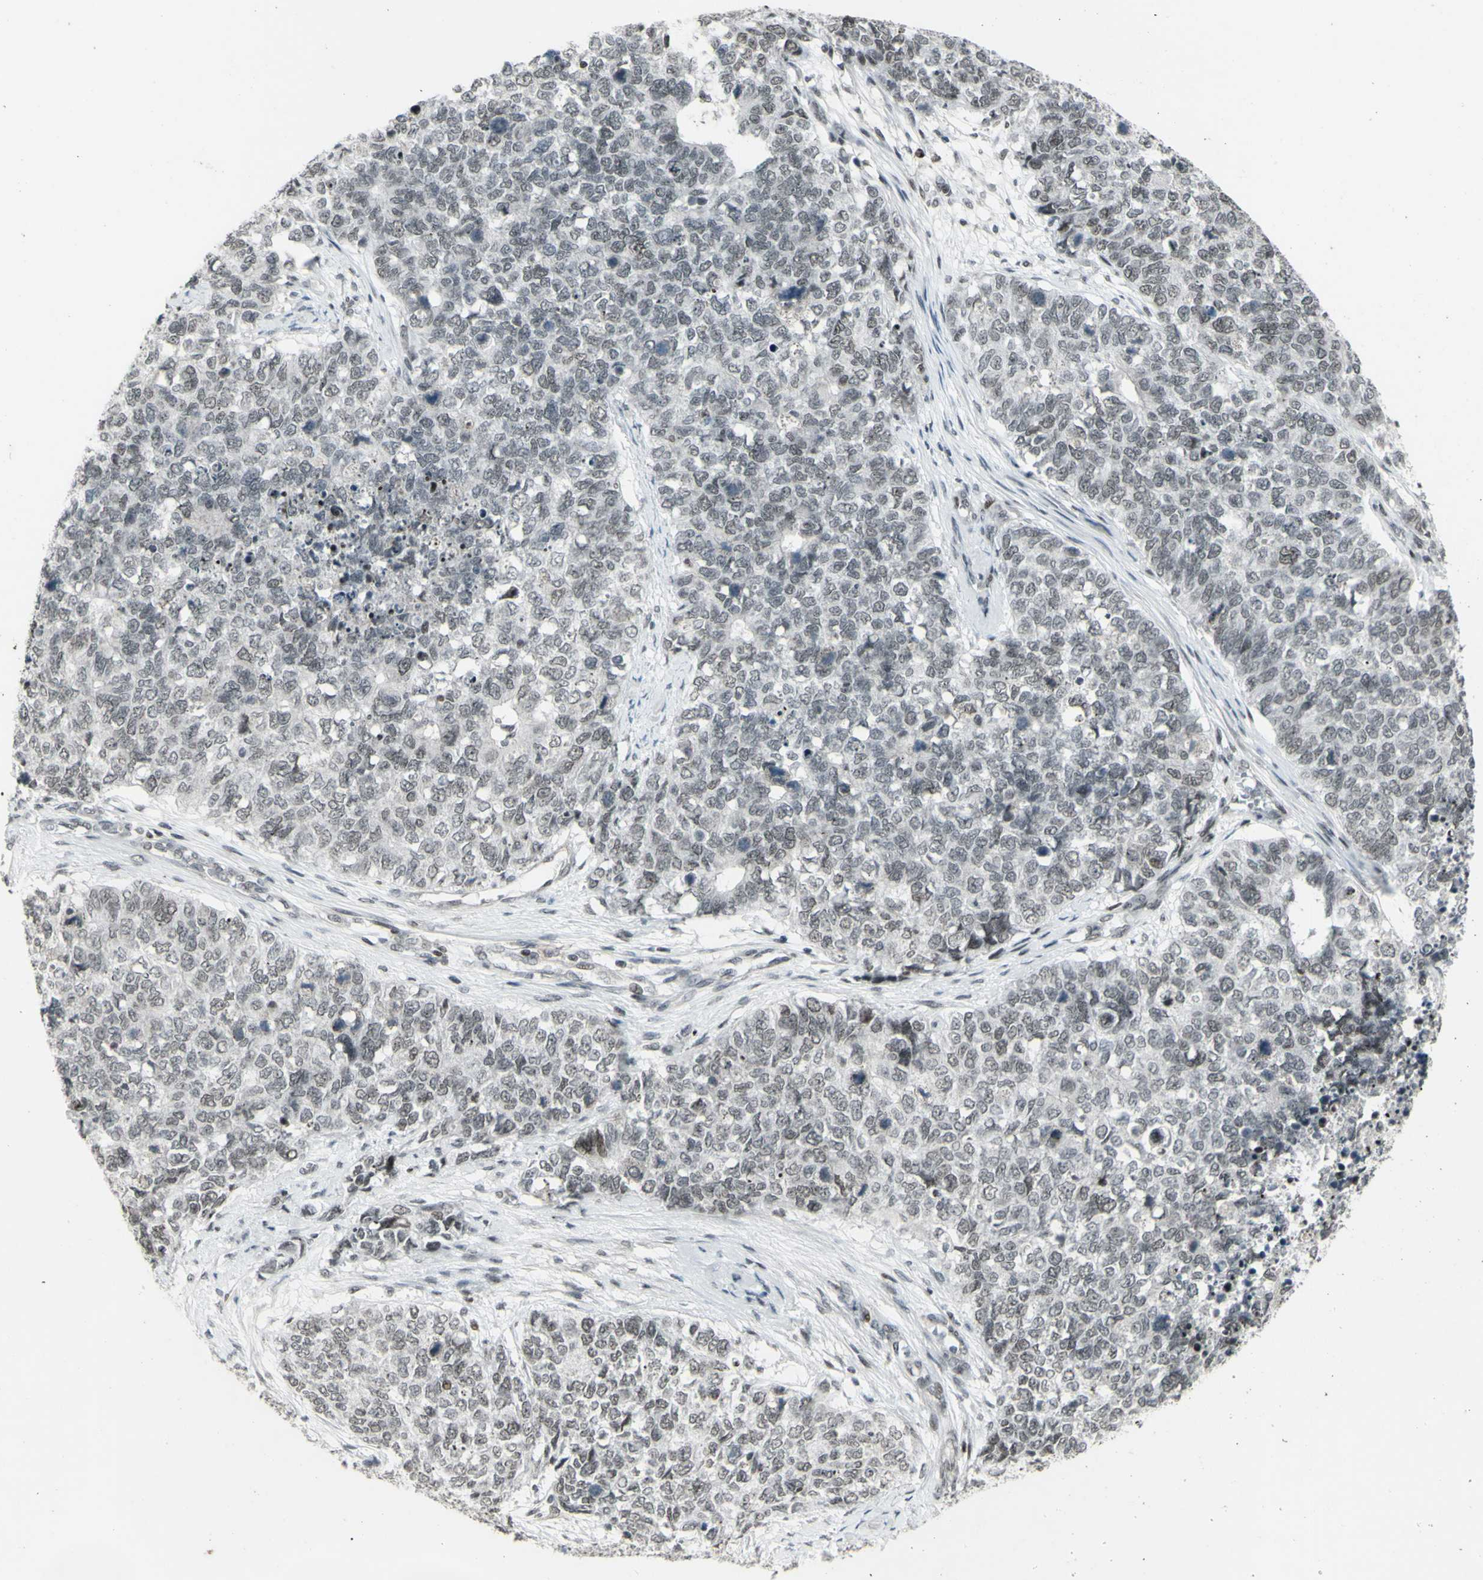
{"staining": {"intensity": "negative", "quantity": "none", "location": "none"}, "tissue": "cervical cancer", "cell_type": "Tumor cells", "image_type": "cancer", "snomed": [{"axis": "morphology", "description": "Squamous cell carcinoma, NOS"}, {"axis": "topography", "description": "Cervix"}], "caption": "Cervical cancer (squamous cell carcinoma) was stained to show a protein in brown. There is no significant positivity in tumor cells. (Immunohistochemistry (ihc), brightfield microscopy, high magnification).", "gene": "SUPT6H", "patient": {"sex": "female", "age": 63}}